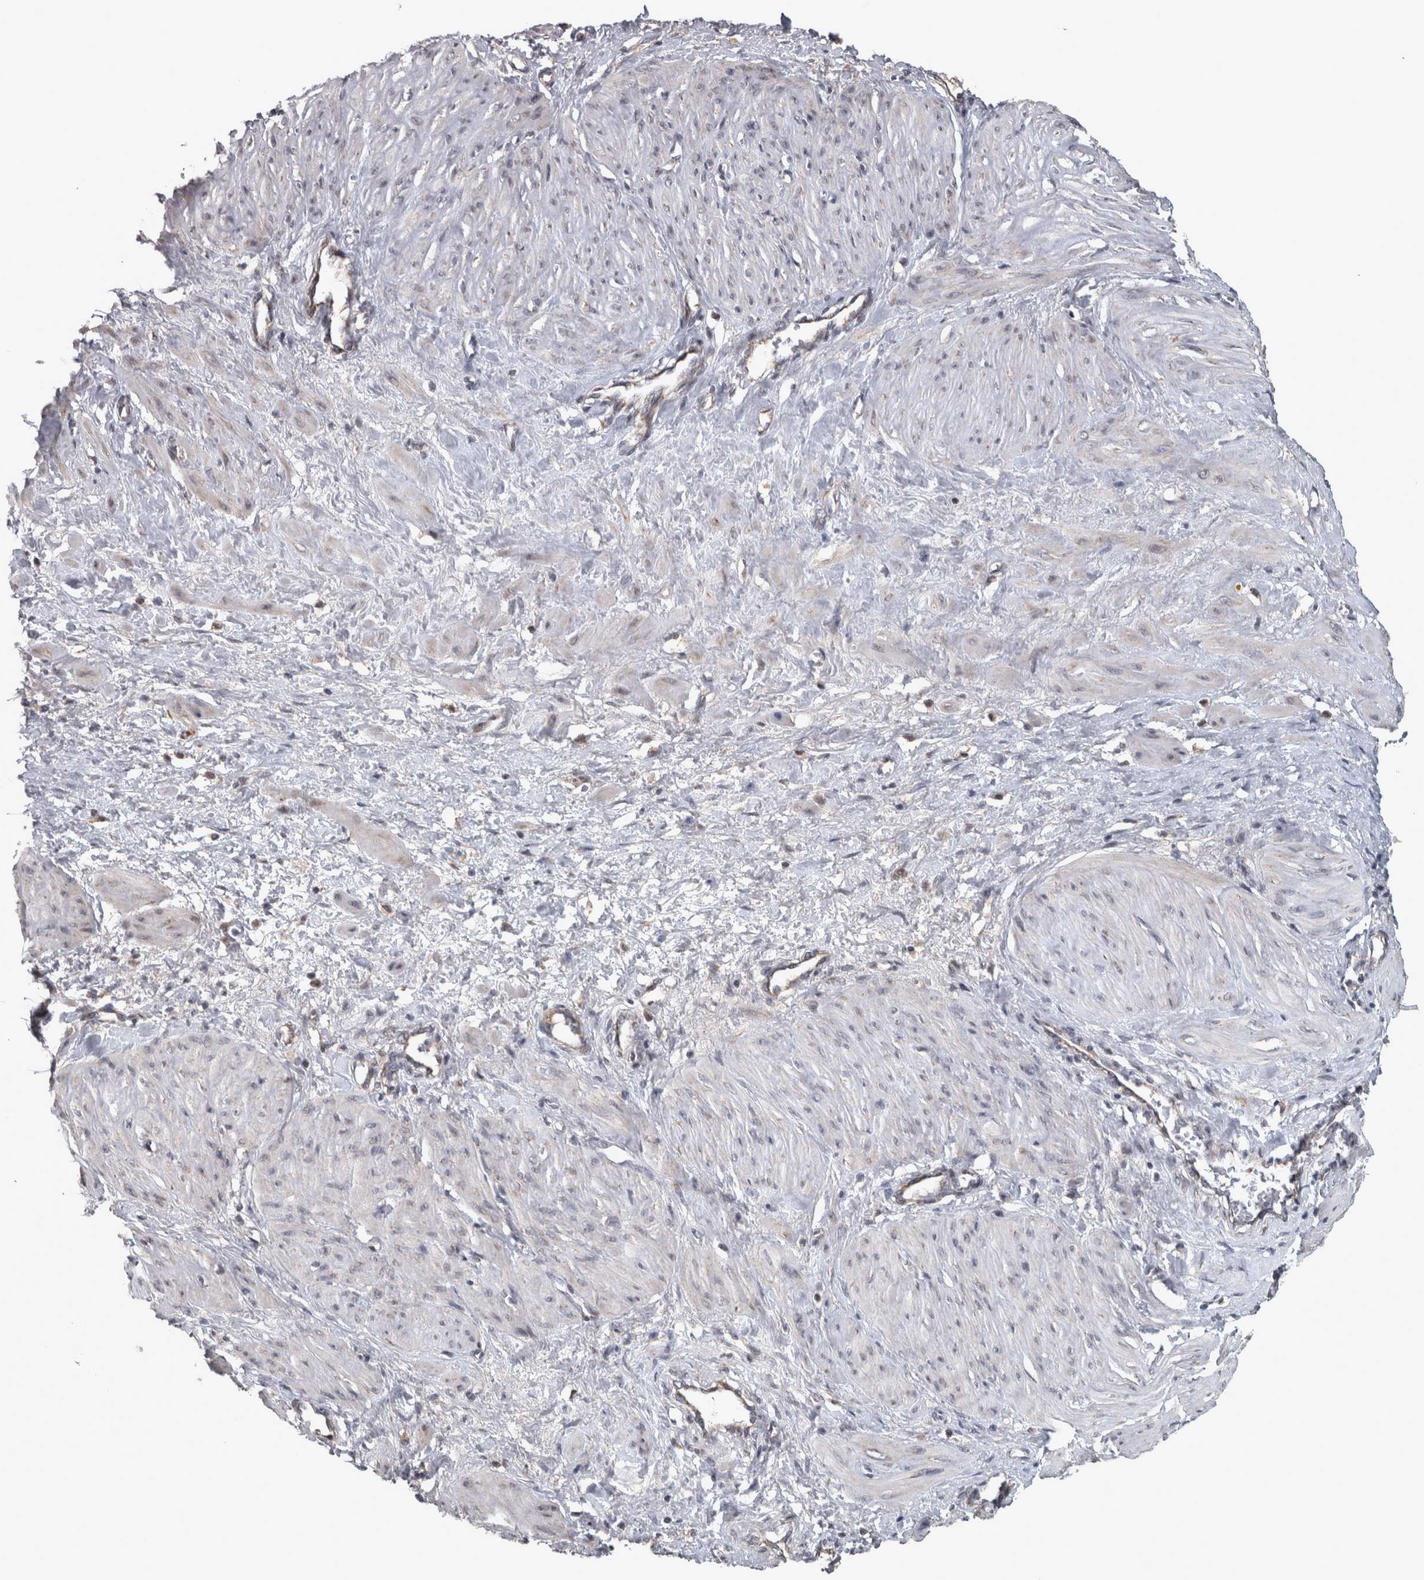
{"staining": {"intensity": "weak", "quantity": "<25%", "location": "cytoplasmic/membranous"}, "tissue": "smooth muscle", "cell_type": "Smooth muscle cells", "image_type": "normal", "snomed": [{"axis": "morphology", "description": "Normal tissue, NOS"}, {"axis": "topography", "description": "Endometrium"}], "caption": "An immunohistochemistry (IHC) photomicrograph of unremarkable smooth muscle is shown. There is no staining in smooth muscle cells of smooth muscle.", "gene": "DBT", "patient": {"sex": "female", "age": 33}}